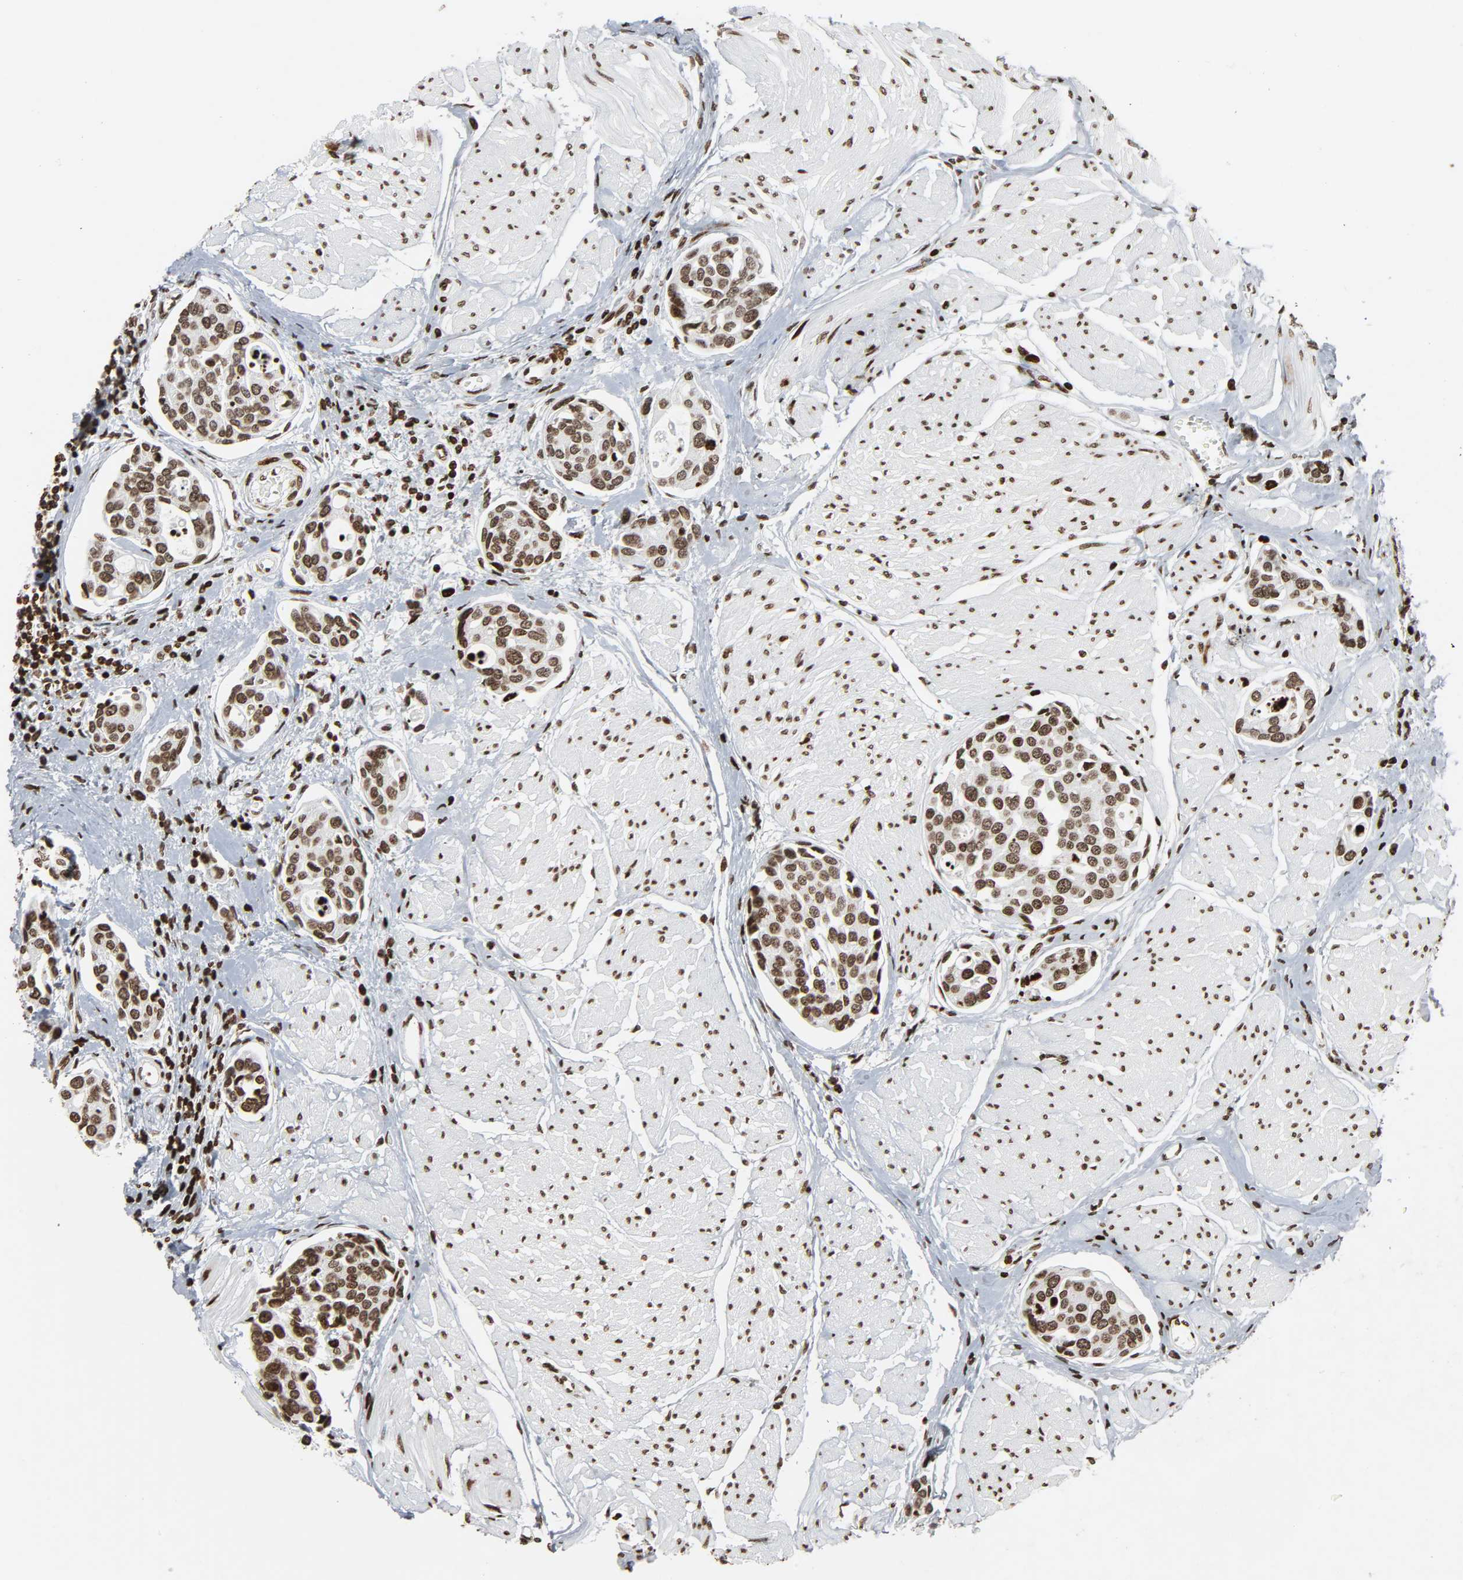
{"staining": {"intensity": "moderate", "quantity": ">75%", "location": "nuclear"}, "tissue": "urothelial cancer", "cell_type": "Tumor cells", "image_type": "cancer", "snomed": [{"axis": "morphology", "description": "Urothelial carcinoma, High grade"}, {"axis": "topography", "description": "Urinary bladder"}], "caption": "Human high-grade urothelial carcinoma stained for a protein (brown) shows moderate nuclear positive staining in about >75% of tumor cells.", "gene": "RXRA", "patient": {"sex": "male", "age": 78}}